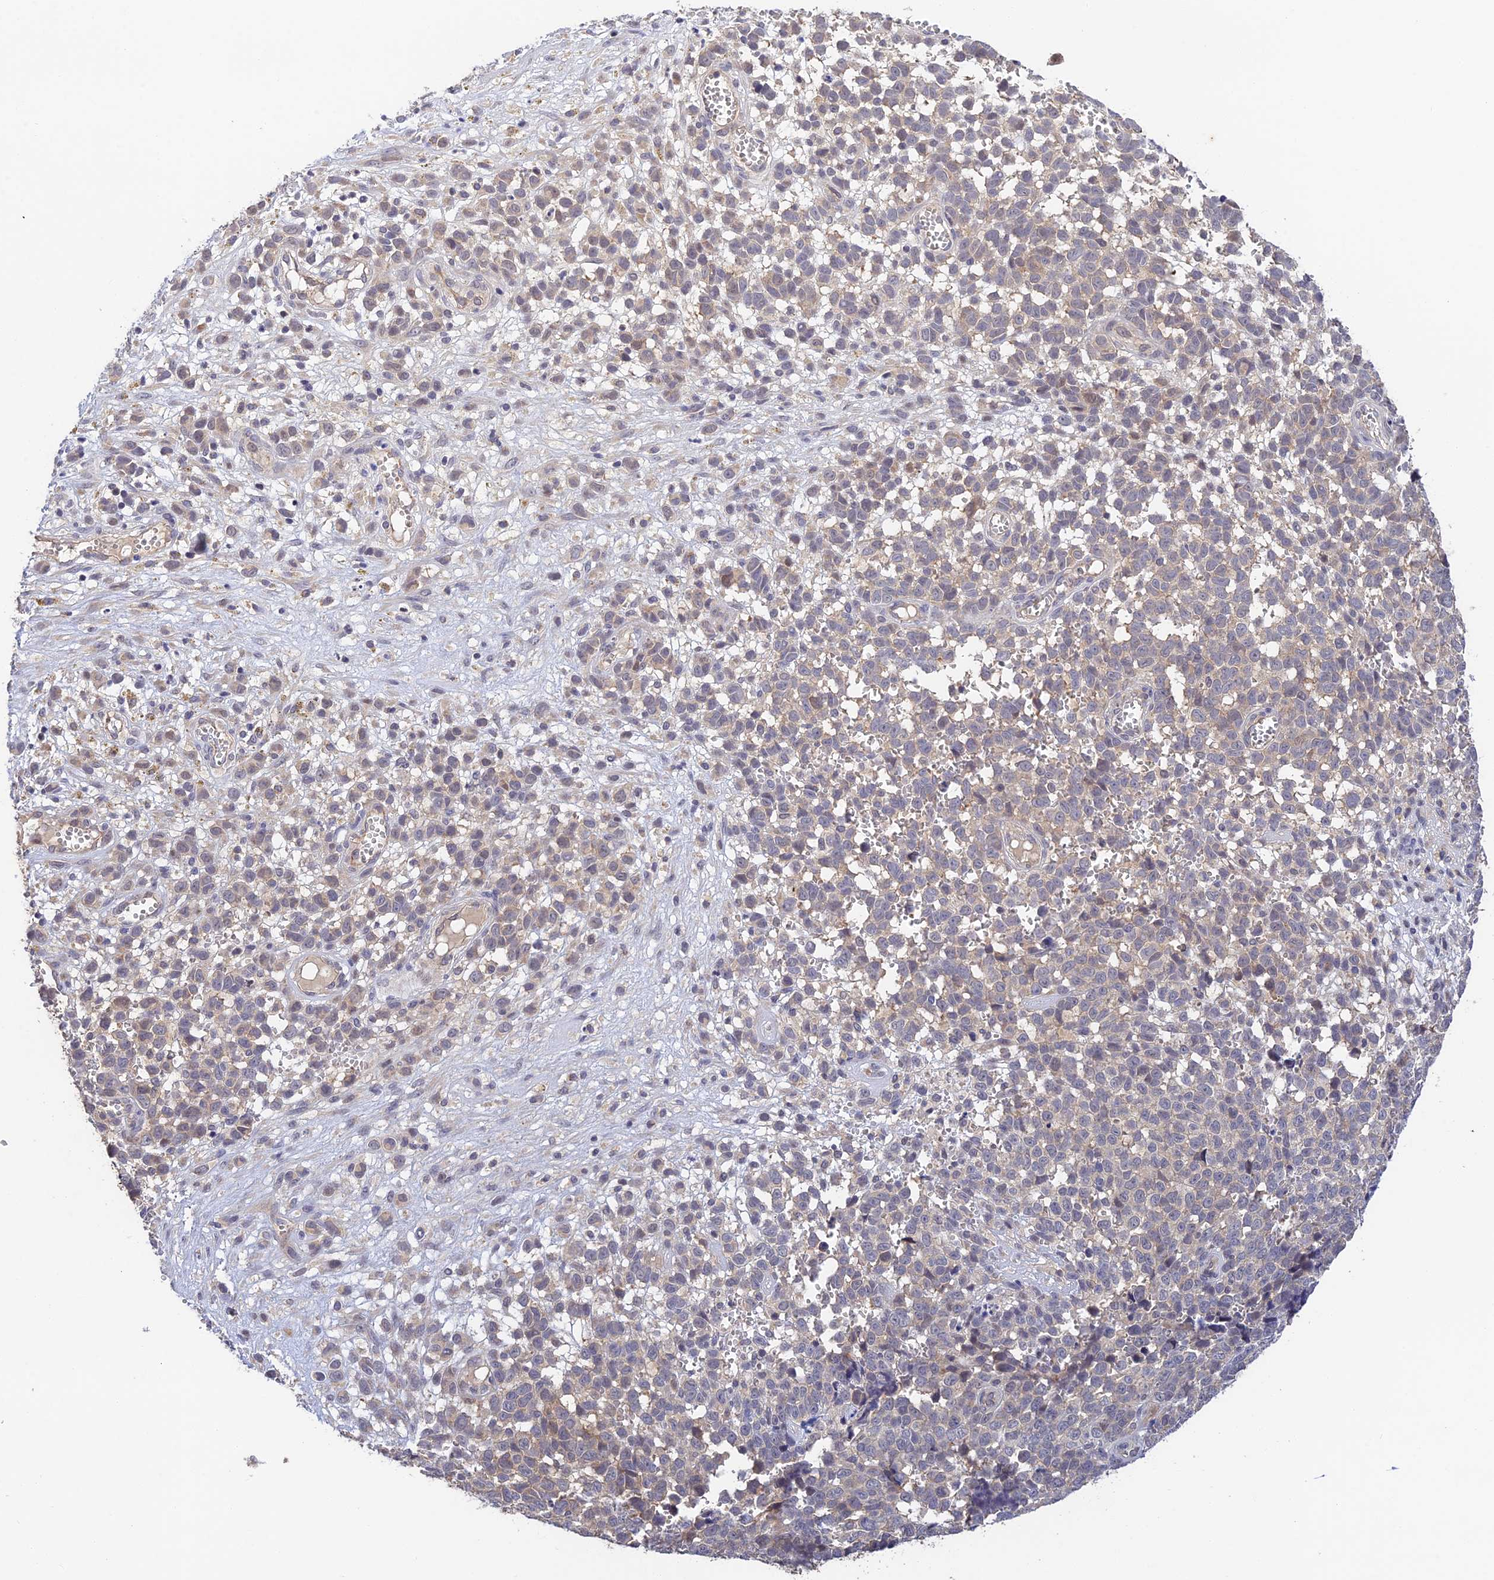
{"staining": {"intensity": "negative", "quantity": "none", "location": "none"}, "tissue": "melanoma", "cell_type": "Tumor cells", "image_type": "cancer", "snomed": [{"axis": "morphology", "description": "Malignant melanoma, NOS"}, {"axis": "topography", "description": "Nose, NOS"}], "caption": "Melanoma stained for a protein using immunohistochemistry (IHC) displays no positivity tumor cells.", "gene": "CWH43", "patient": {"sex": "female", "age": 48}}